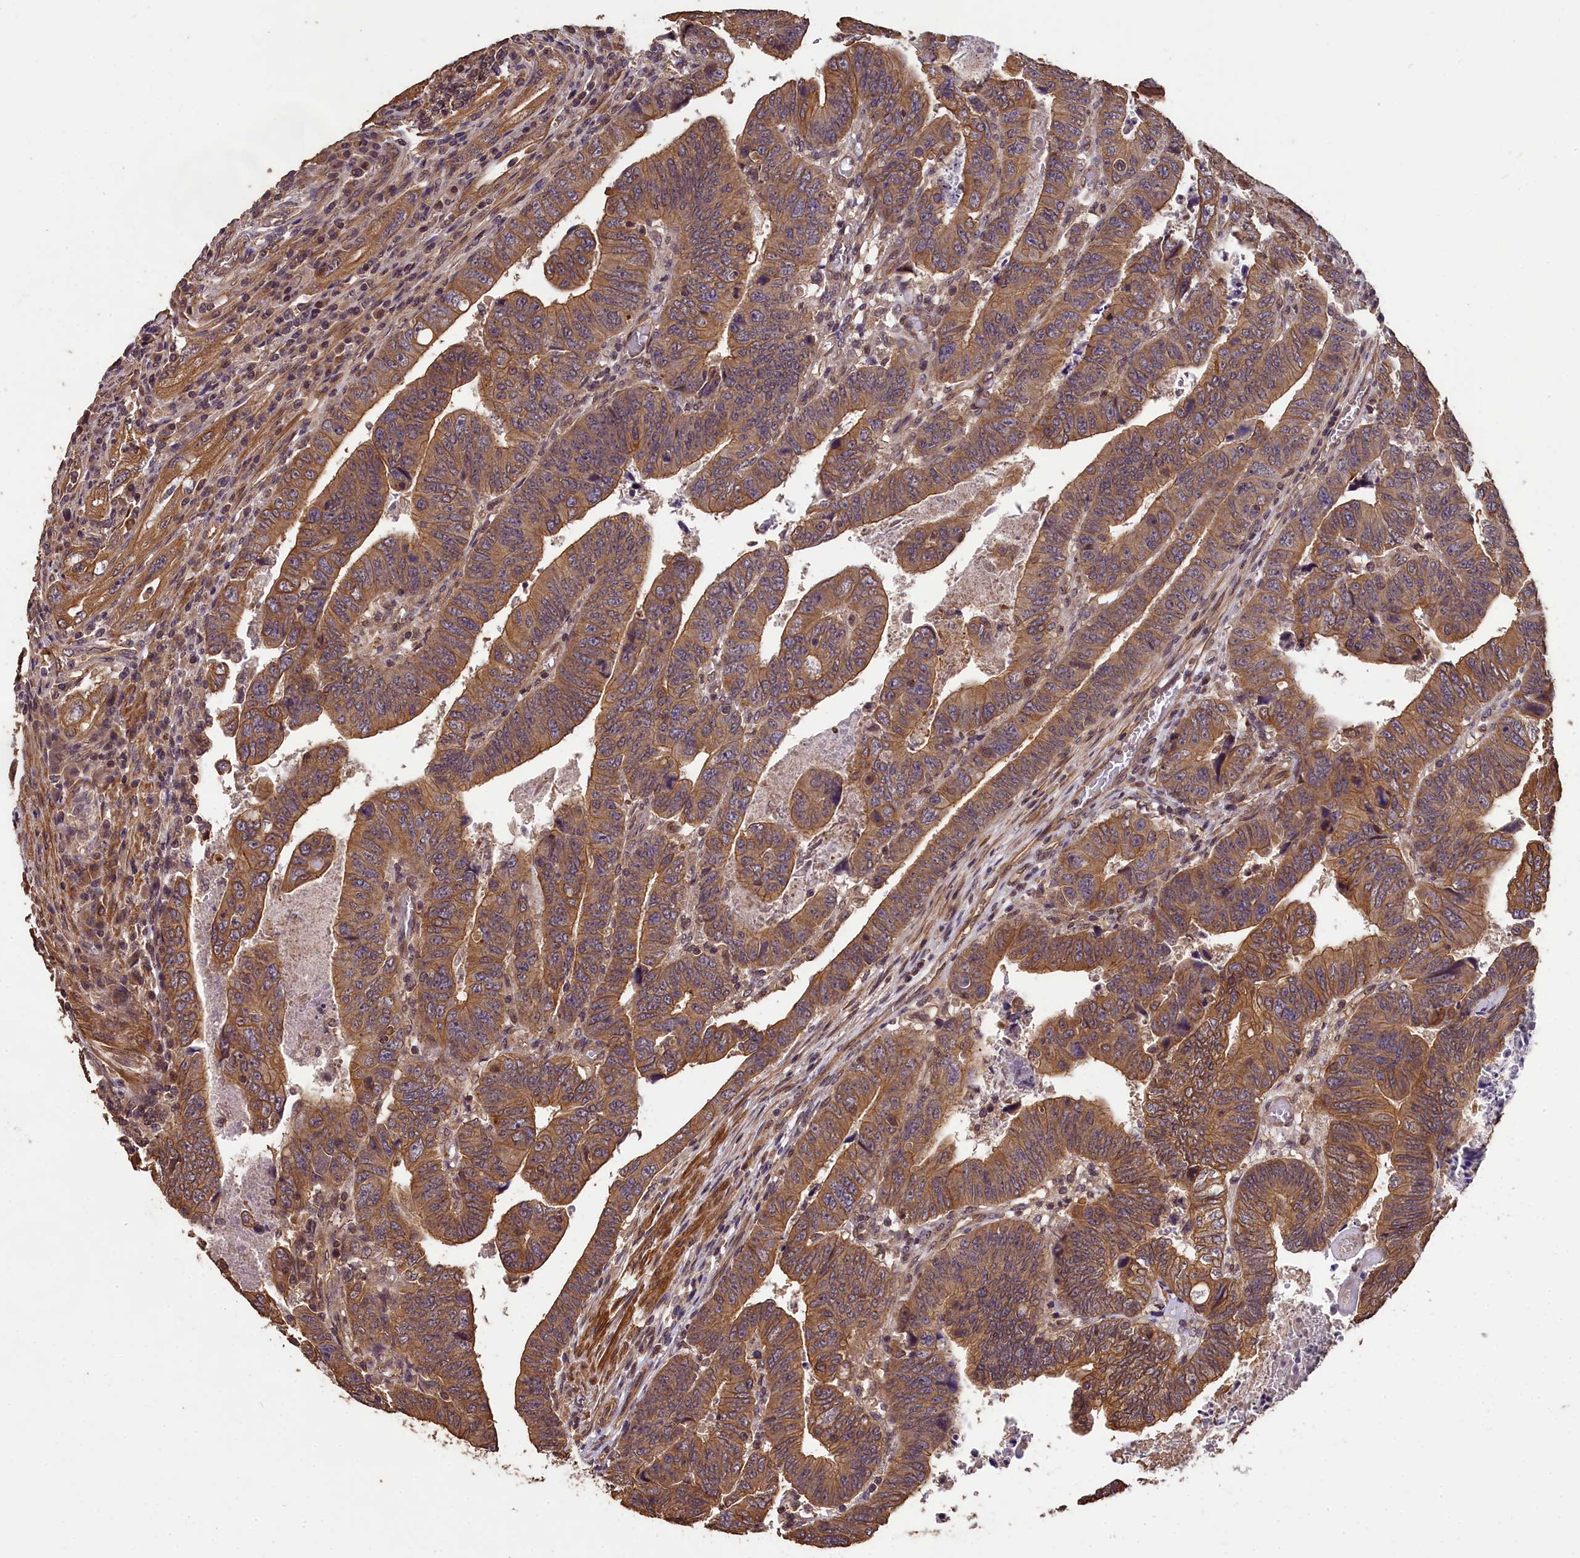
{"staining": {"intensity": "moderate", "quantity": ">75%", "location": "cytoplasmic/membranous"}, "tissue": "colorectal cancer", "cell_type": "Tumor cells", "image_type": "cancer", "snomed": [{"axis": "morphology", "description": "Normal tissue, NOS"}, {"axis": "morphology", "description": "Adenocarcinoma, NOS"}, {"axis": "topography", "description": "Rectum"}], "caption": "This histopathology image reveals colorectal adenocarcinoma stained with IHC to label a protein in brown. The cytoplasmic/membranous of tumor cells show moderate positivity for the protein. Nuclei are counter-stained blue.", "gene": "CHD9", "patient": {"sex": "female", "age": 65}}